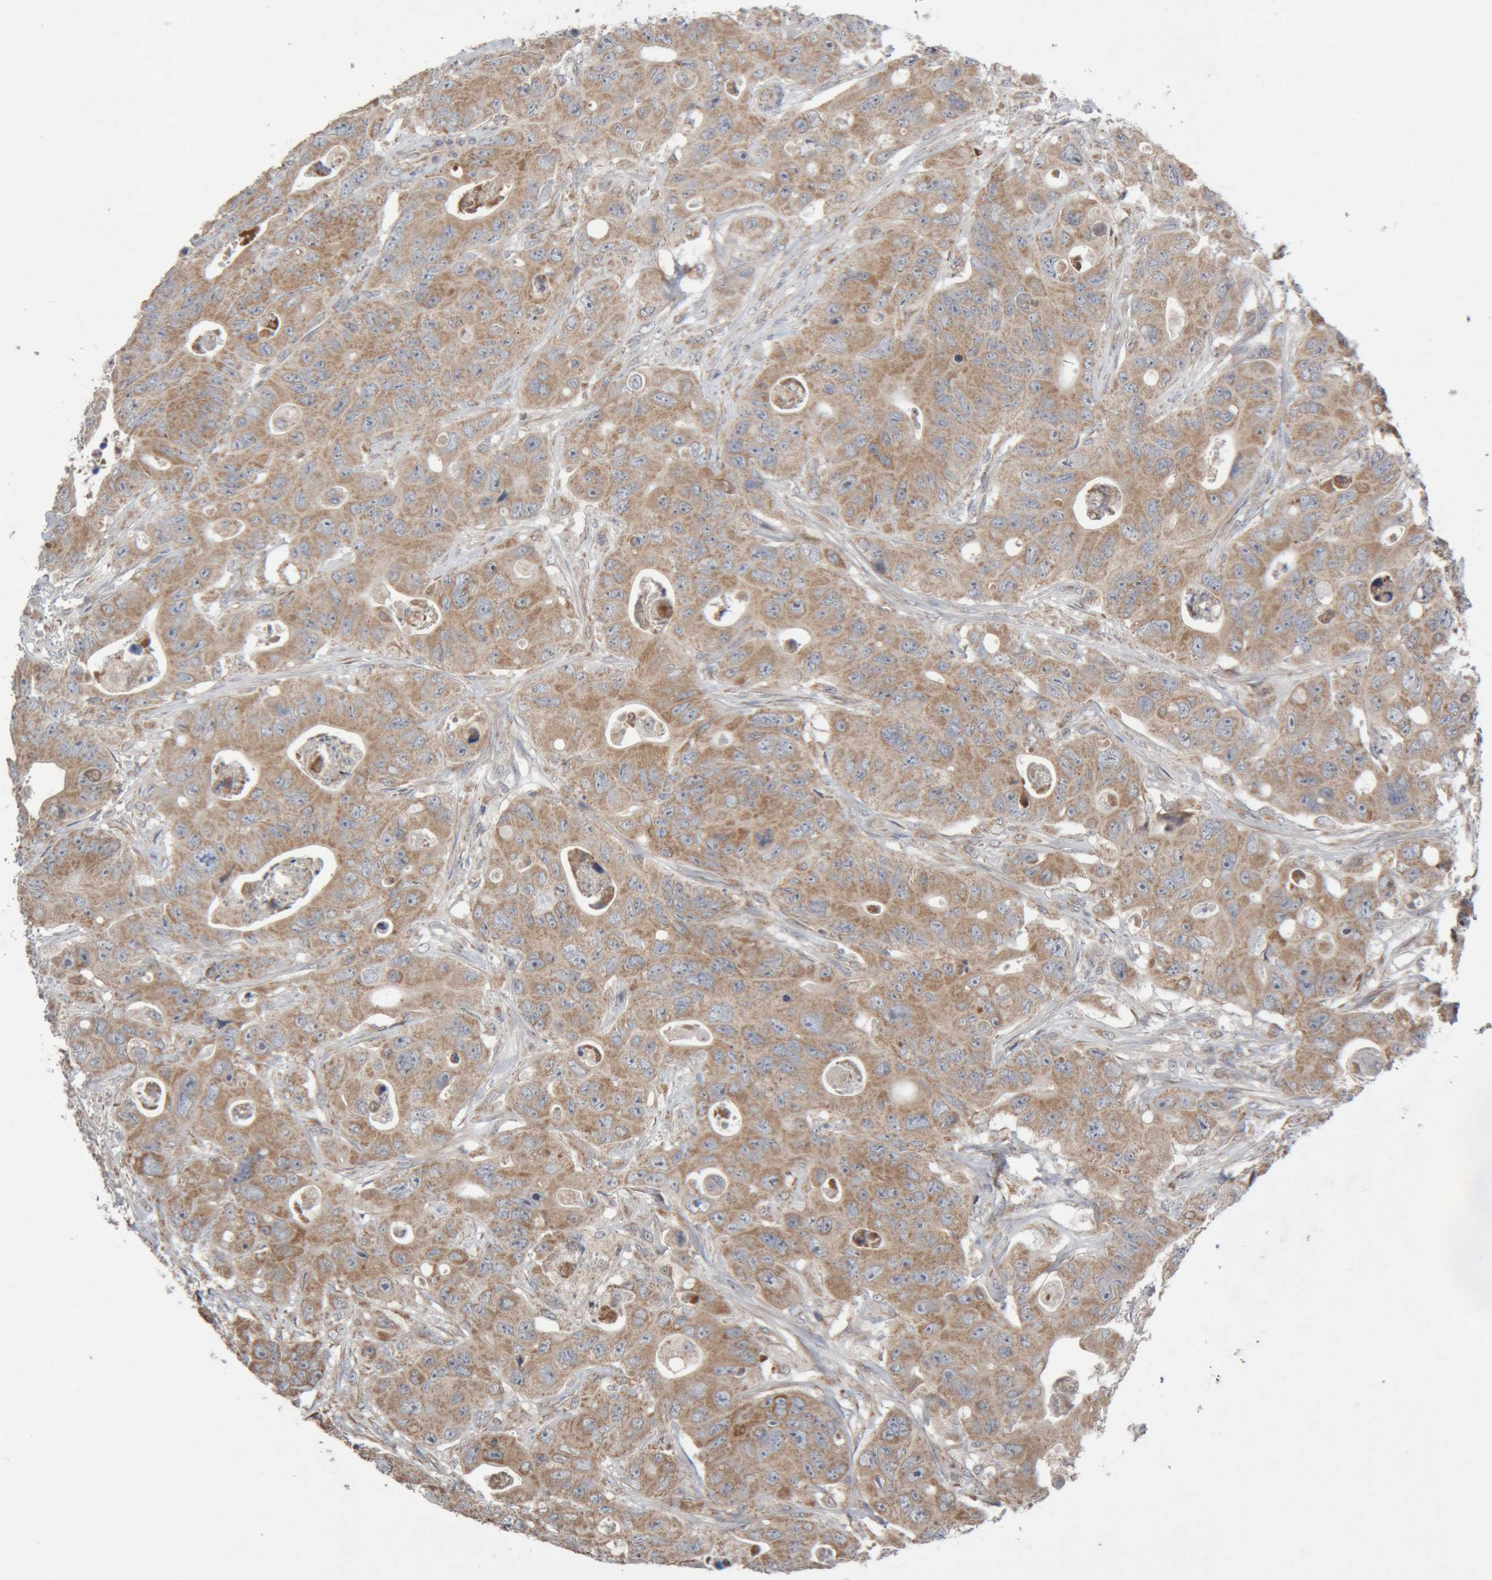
{"staining": {"intensity": "moderate", "quantity": ">75%", "location": "cytoplasmic/membranous"}, "tissue": "colorectal cancer", "cell_type": "Tumor cells", "image_type": "cancer", "snomed": [{"axis": "morphology", "description": "Adenocarcinoma, NOS"}, {"axis": "topography", "description": "Colon"}], "caption": "Immunohistochemistry staining of colorectal cancer (adenocarcinoma), which exhibits medium levels of moderate cytoplasmic/membranous positivity in approximately >75% of tumor cells indicating moderate cytoplasmic/membranous protein staining. The staining was performed using DAB (brown) for protein detection and nuclei were counterstained in hematoxylin (blue).", "gene": "KIF21B", "patient": {"sex": "female", "age": 46}}